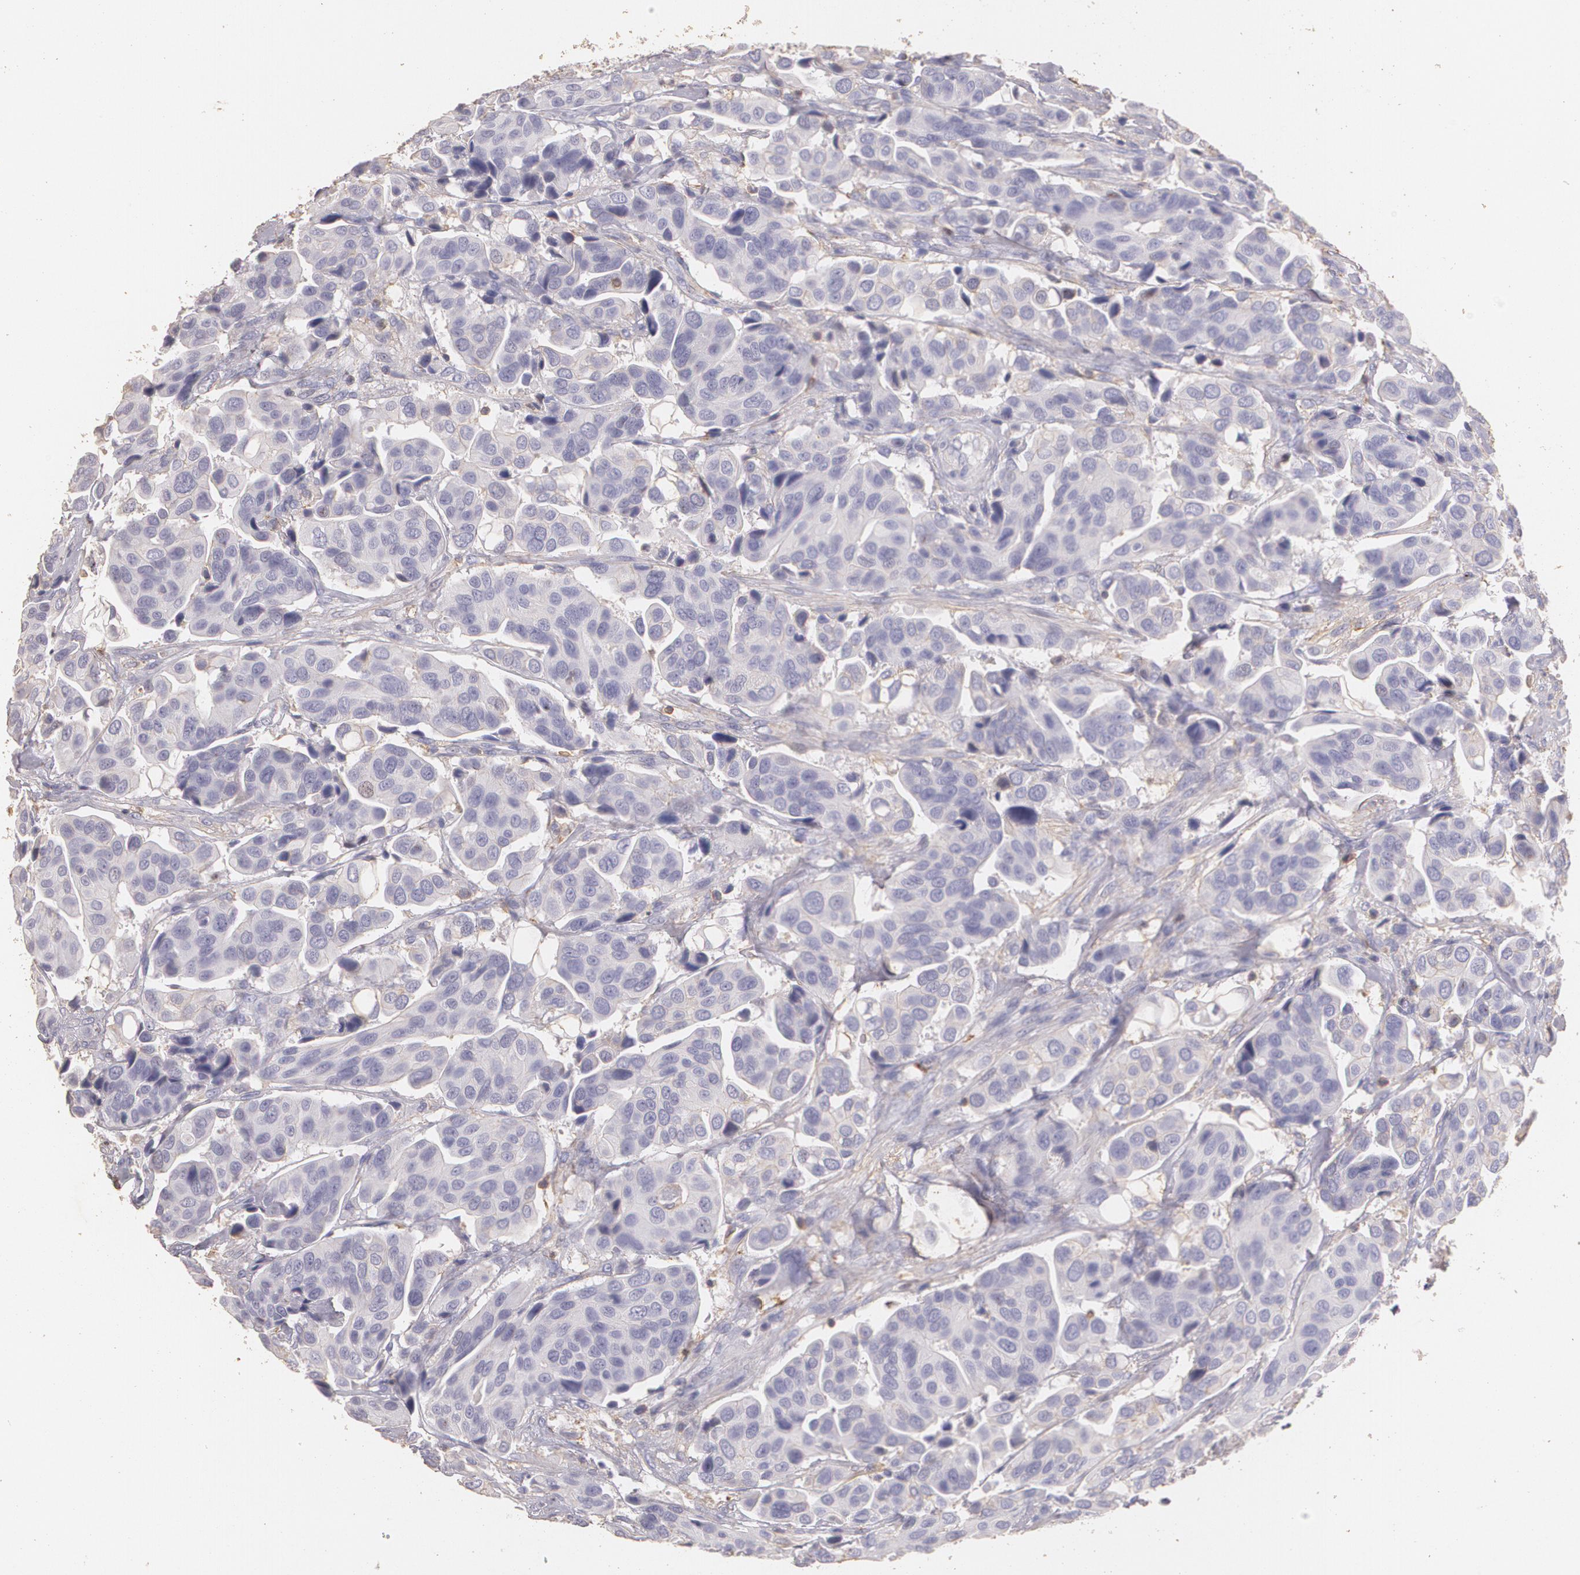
{"staining": {"intensity": "negative", "quantity": "none", "location": "none"}, "tissue": "urothelial cancer", "cell_type": "Tumor cells", "image_type": "cancer", "snomed": [{"axis": "morphology", "description": "Adenocarcinoma, NOS"}, {"axis": "topography", "description": "Urinary bladder"}], "caption": "Micrograph shows no significant protein positivity in tumor cells of urothelial cancer.", "gene": "TGFBR1", "patient": {"sex": "male", "age": 61}}